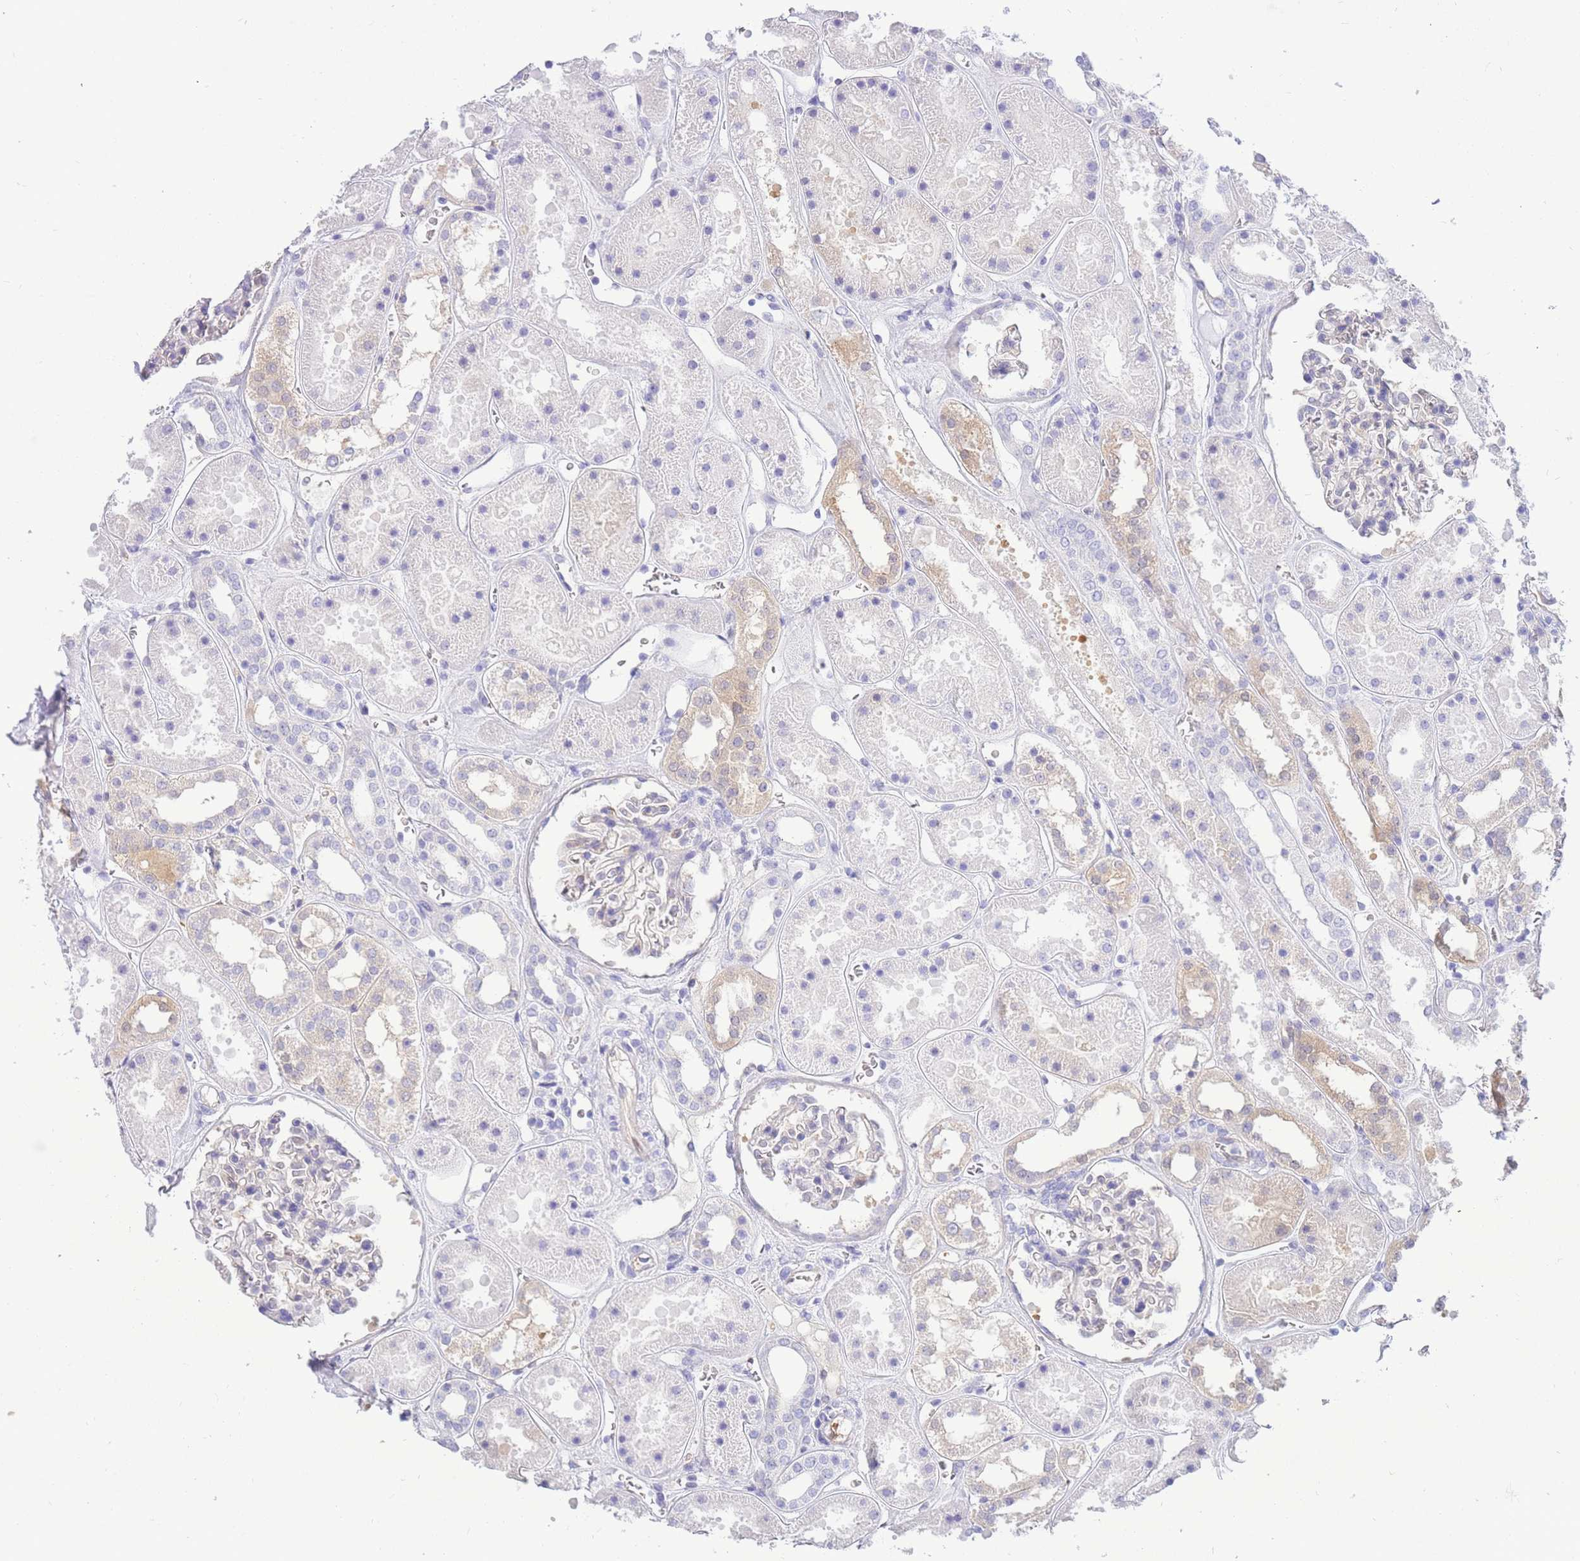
{"staining": {"intensity": "negative", "quantity": "none", "location": "none"}, "tissue": "kidney", "cell_type": "Cells in glomeruli", "image_type": "normal", "snomed": [{"axis": "morphology", "description": "Normal tissue, NOS"}, {"axis": "topography", "description": "Kidney"}], "caption": "DAB immunohistochemical staining of unremarkable human kidney shows no significant staining in cells in glomeruli. The staining was performed using DAB (3,3'-diaminobenzidine) to visualize the protein expression in brown, while the nuclei were stained in blue with hematoxylin (Magnification: 20x).", "gene": "SULT1A1", "patient": {"sex": "female", "age": 41}}